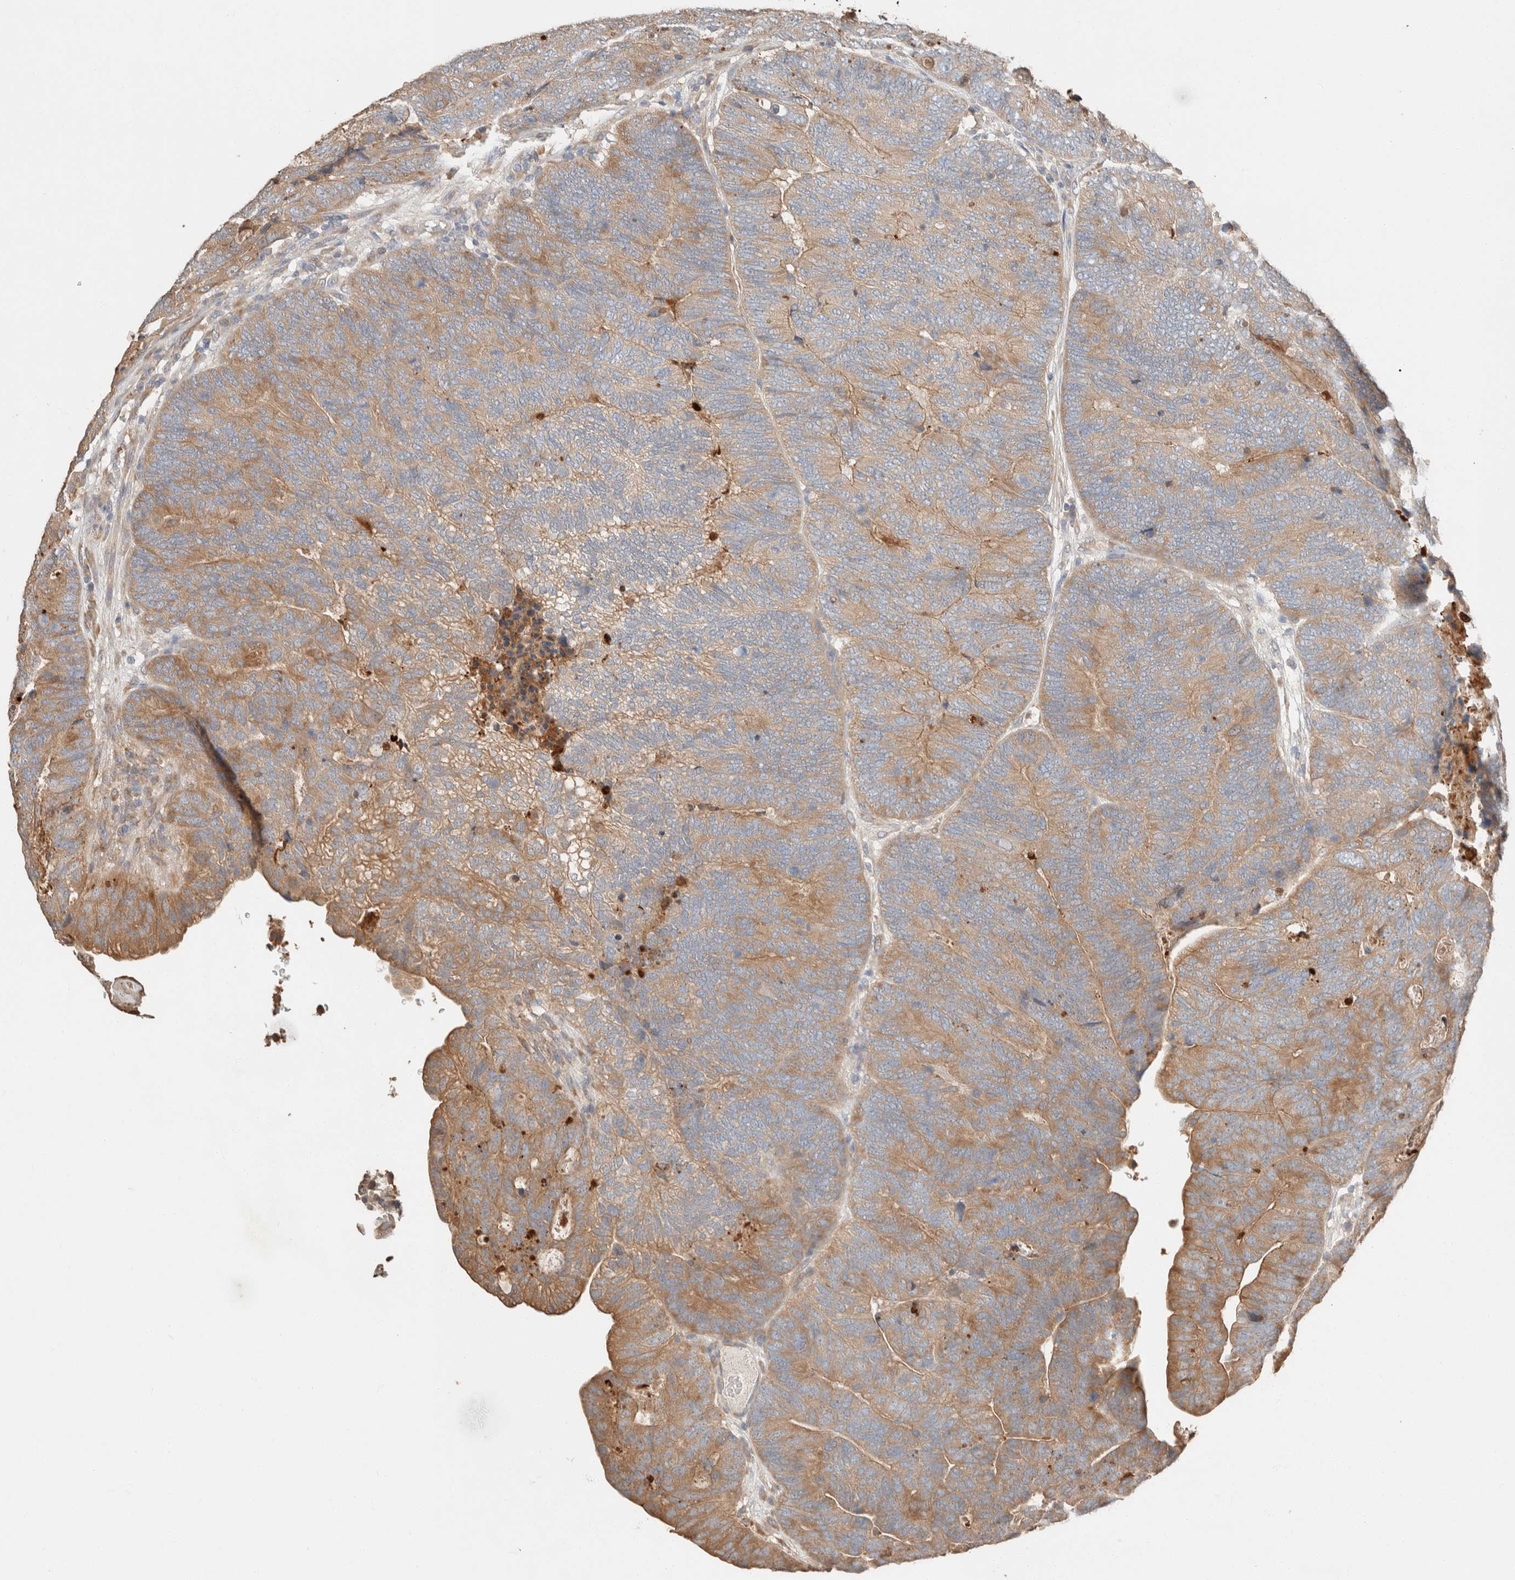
{"staining": {"intensity": "moderate", "quantity": ">75%", "location": "cytoplasmic/membranous"}, "tissue": "colorectal cancer", "cell_type": "Tumor cells", "image_type": "cancer", "snomed": [{"axis": "morphology", "description": "Adenocarcinoma, NOS"}, {"axis": "topography", "description": "Colon"}], "caption": "This image demonstrates immunohistochemistry staining of human colorectal adenocarcinoma, with medium moderate cytoplasmic/membranous expression in about >75% of tumor cells.", "gene": "TUBD1", "patient": {"sex": "female", "age": 67}}